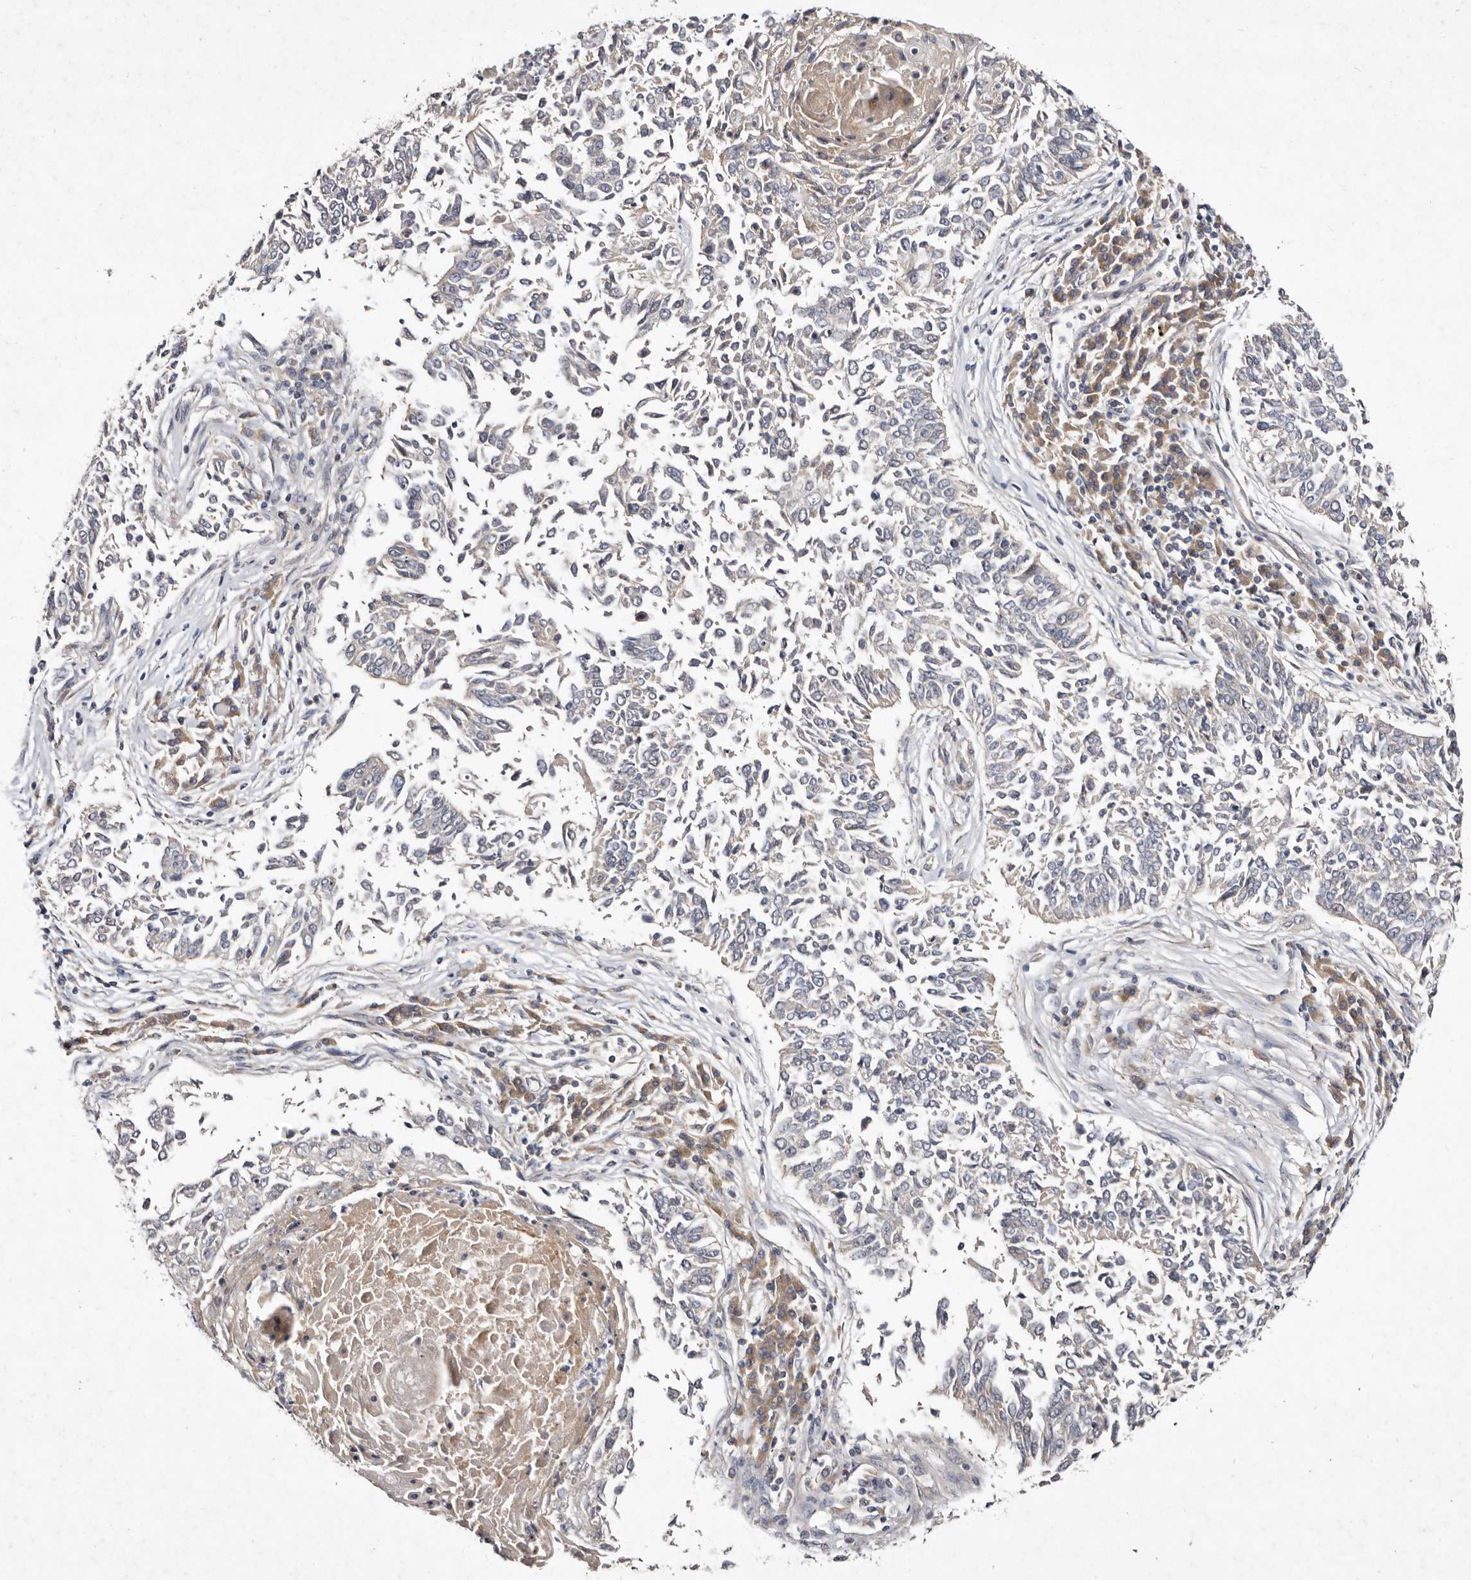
{"staining": {"intensity": "negative", "quantity": "none", "location": "none"}, "tissue": "lung cancer", "cell_type": "Tumor cells", "image_type": "cancer", "snomed": [{"axis": "morphology", "description": "Normal tissue, NOS"}, {"axis": "morphology", "description": "Squamous cell carcinoma, NOS"}, {"axis": "topography", "description": "Cartilage tissue"}, {"axis": "topography", "description": "Bronchus"}, {"axis": "topography", "description": "Lung"}, {"axis": "topography", "description": "Peripheral nerve tissue"}], "caption": "IHC photomicrograph of neoplastic tissue: lung squamous cell carcinoma stained with DAB (3,3'-diaminobenzidine) reveals no significant protein expression in tumor cells.", "gene": "SLC25A20", "patient": {"sex": "female", "age": 49}}